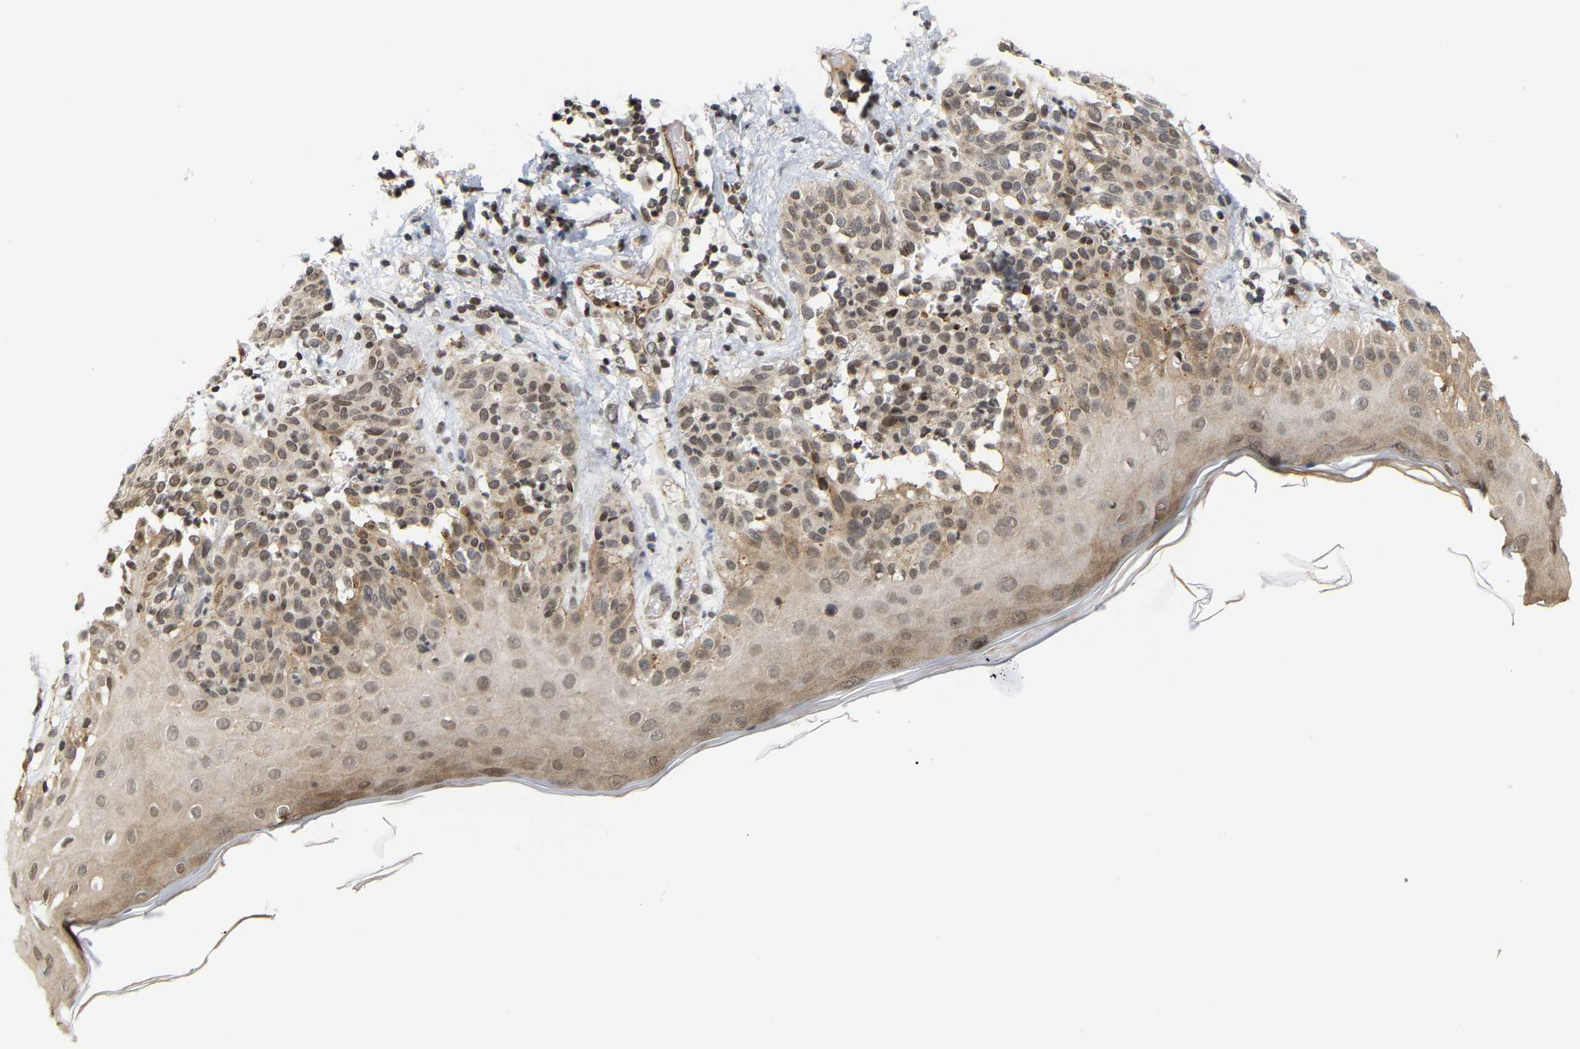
{"staining": {"intensity": "weak", "quantity": ">75%", "location": "nuclear"}, "tissue": "melanoma", "cell_type": "Tumor cells", "image_type": "cancer", "snomed": [{"axis": "morphology", "description": "Malignant melanoma, NOS"}, {"axis": "topography", "description": "Skin"}], "caption": "Protein staining by immunohistochemistry (IHC) displays weak nuclear positivity in about >75% of tumor cells in malignant melanoma.", "gene": "ANKRD6", "patient": {"sex": "male", "age": 64}}